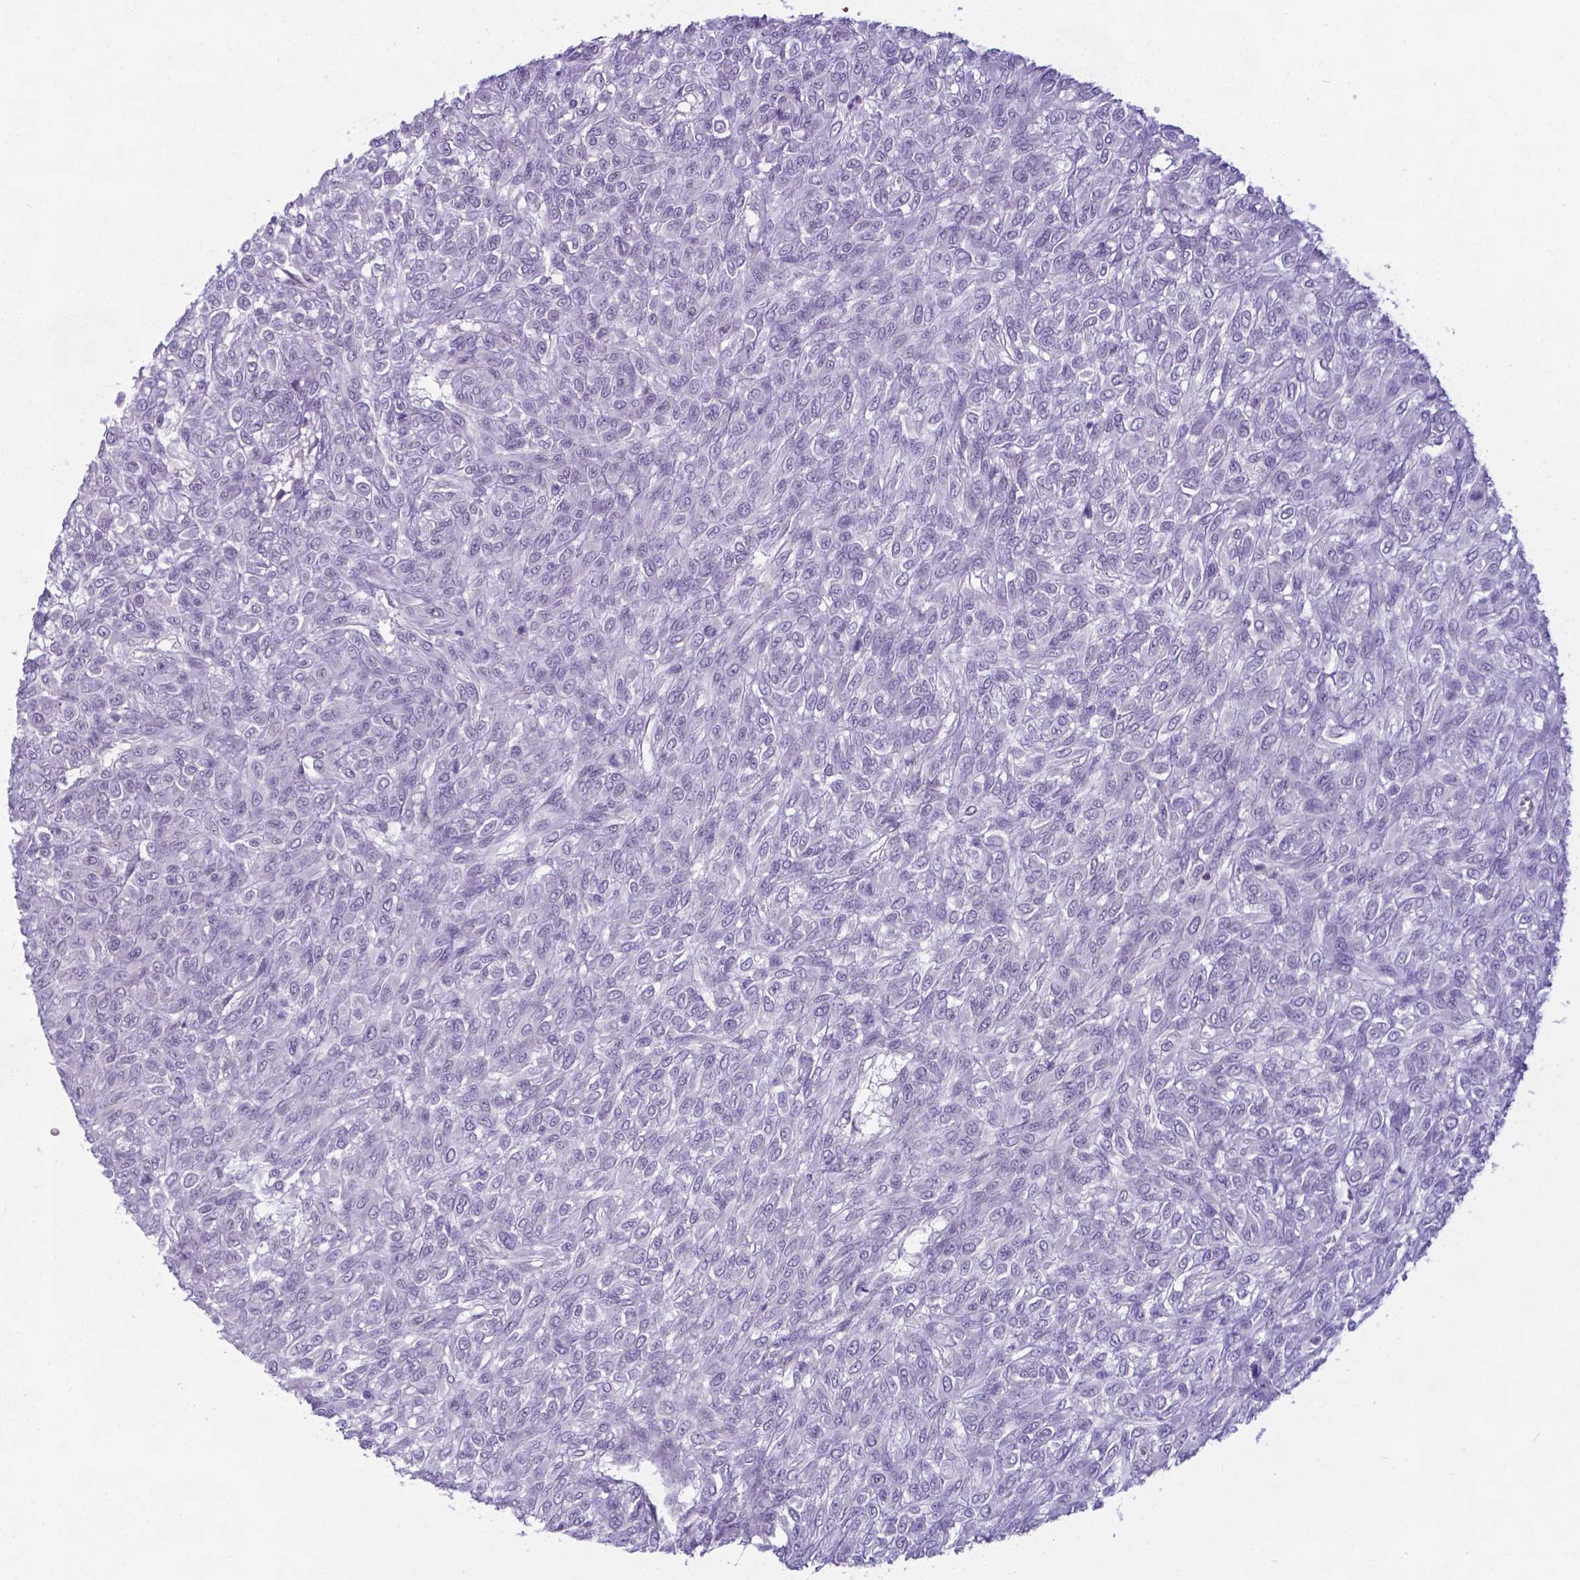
{"staining": {"intensity": "negative", "quantity": "none", "location": "none"}, "tissue": "renal cancer", "cell_type": "Tumor cells", "image_type": "cancer", "snomed": [{"axis": "morphology", "description": "Adenocarcinoma, NOS"}, {"axis": "topography", "description": "Kidney"}], "caption": "This is an IHC histopathology image of renal cancer. There is no staining in tumor cells.", "gene": "AP5B1", "patient": {"sex": "male", "age": 58}}